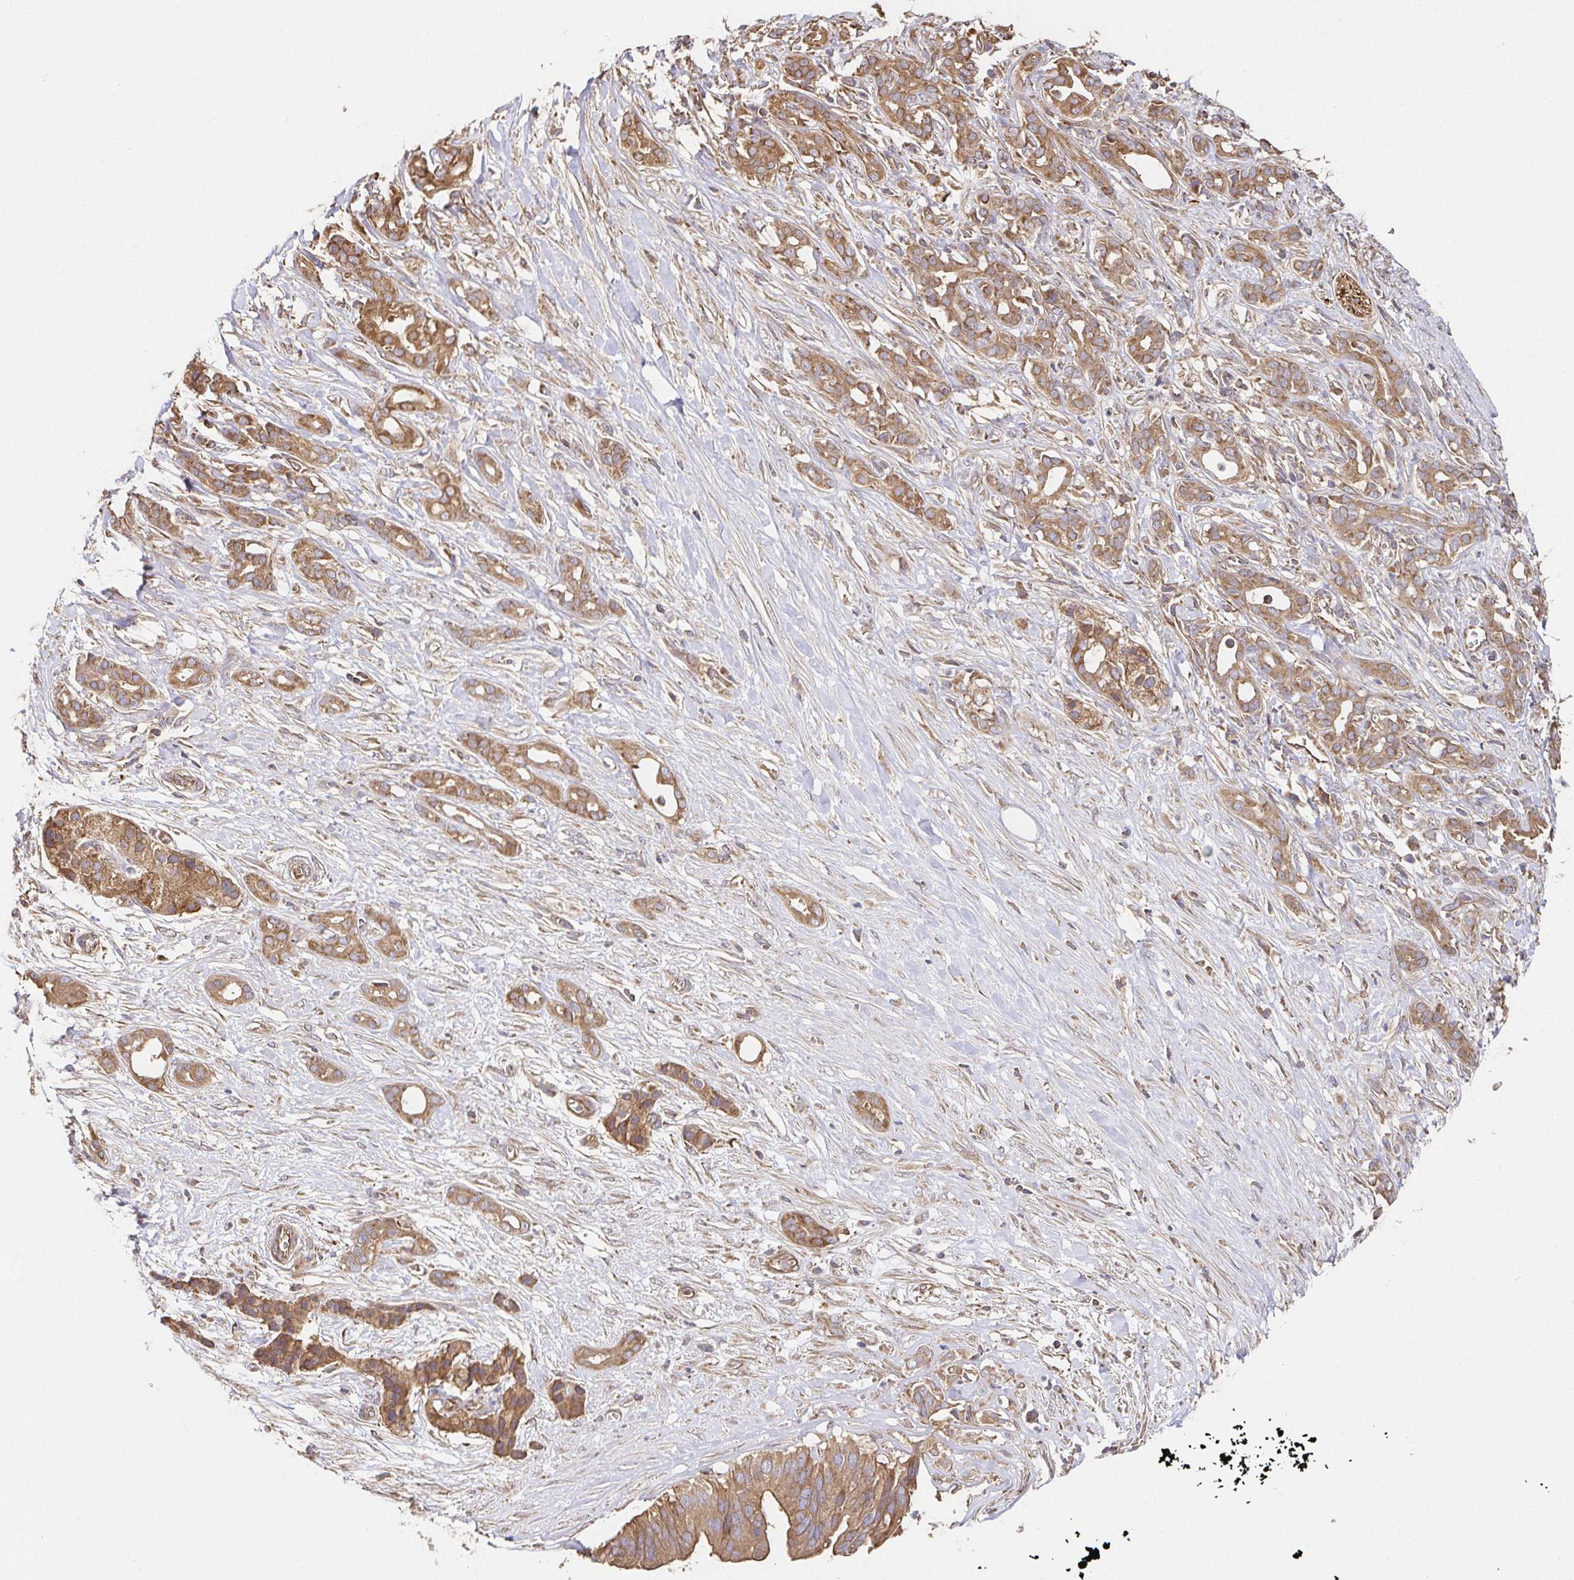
{"staining": {"intensity": "moderate", "quantity": ">75%", "location": "cytoplasmic/membranous"}, "tissue": "pancreatic cancer", "cell_type": "Tumor cells", "image_type": "cancer", "snomed": [{"axis": "morphology", "description": "Adenocarcinoma, NOS"}, {"axis": "topography", "description": "Pancreas"}], "caption": "IHC histopathology image of neoplastic tissue: pancreatic cancer (adenocarcinoma) stained using immunohistochemistry shows medium levels of moderate protein expression localized specifically in the cytoplasmic/membranous of tumor cells, appearing as a cytoplasmic/membranous brown color.", "gene": "APBB1", "patient": {"sex": "male", "age": 61}}